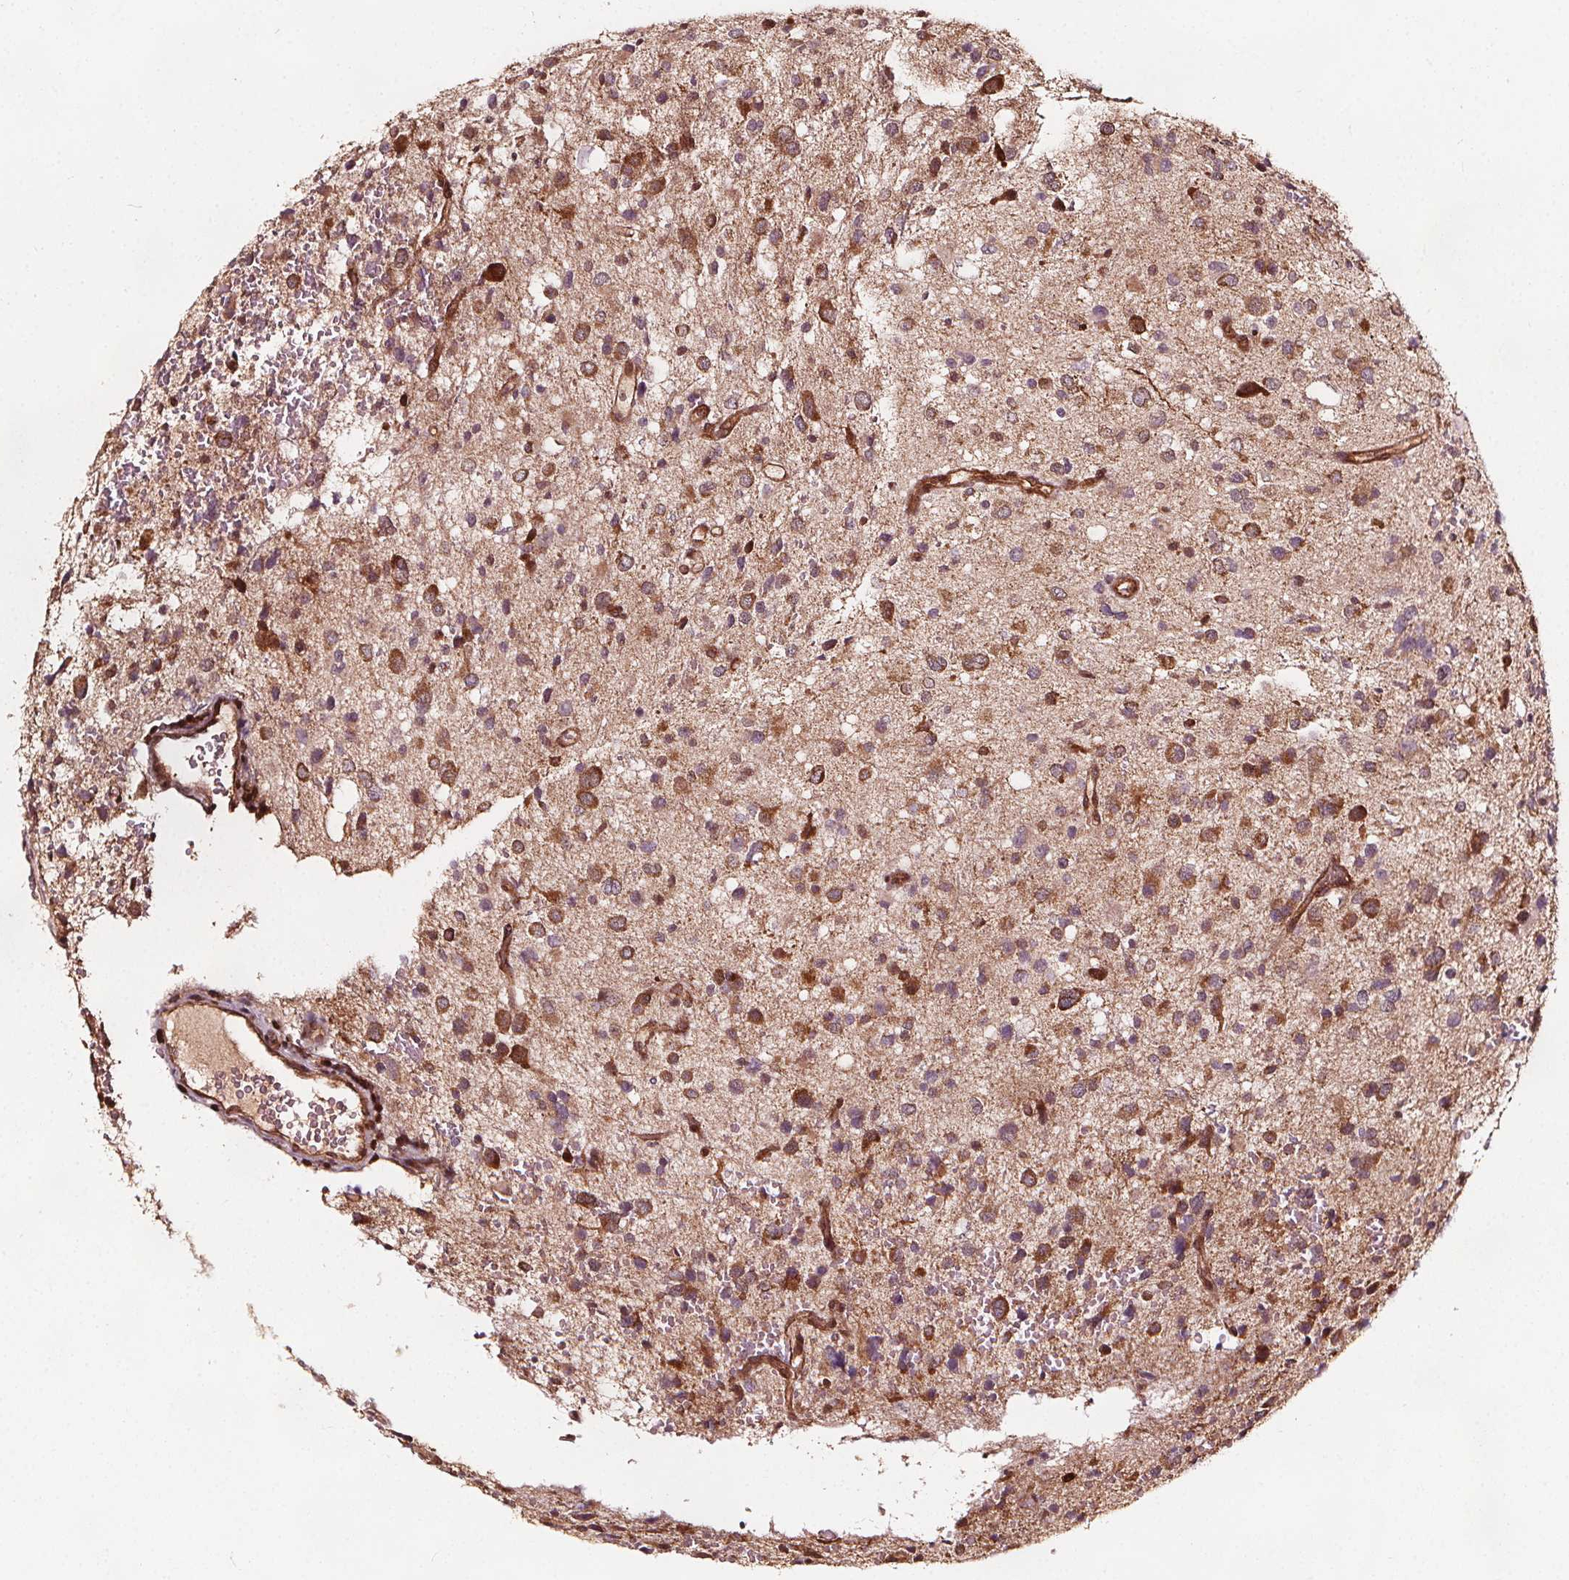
{"staining": {"intensity": "moderate", "quantity": ">75%", "location": "cytoplasmic/membranous"}, "tissue": "glioma", "cell_type": "Tumor cells", "image_type": "cancer", "snomed": [{"axis": "morphology", "description": "Glioma, malignant, Low grade"}, {"axis": "topography", "description": "Brain"}], "caption": "A histopathology image of malignant glioma (low-grade) stained for a protein exhibits moderate cytoplasmic/membranous brown staining in tumor cells.", "gene": "AIP", "patient": {"sex": "male", "age": 43}}